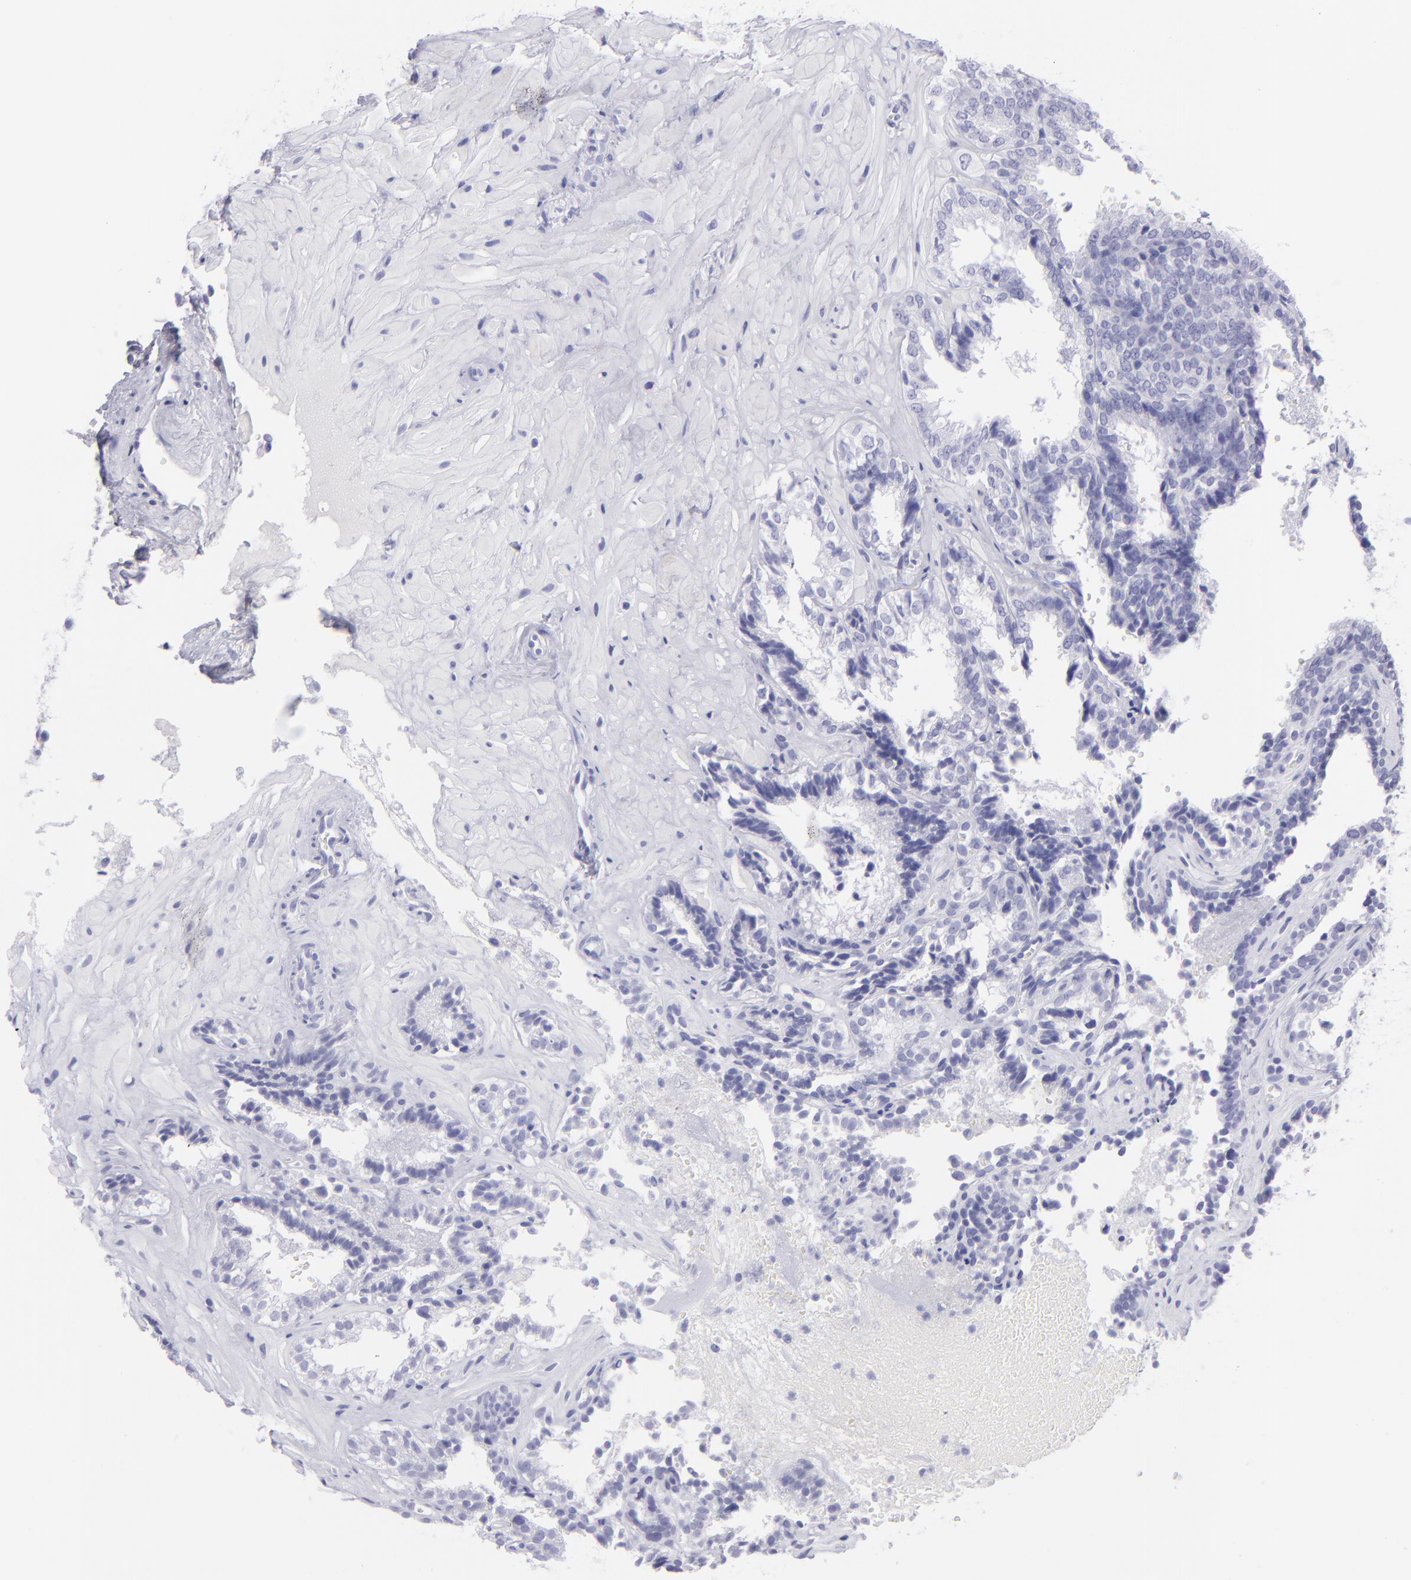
{"staining": {"intensity": "negative", "quantity": "none", "location": "none"}, "tissue": "seminal vesicle", "cell_type": "Glandular cells", "image_type": "normal", "snomed": [{"axis": "morphology", "description": "Normal tissue, NOS"}, {"axis": "topography", "description": "Seminal veicle"}], "caption": "High power microscopy image of an immunohistochemistry micrograph of unremarkable seminal vesicle, revealing no significant staining in glandular cells.", "gene": "SLC1A2", "patient": {"sex": "male", "age": 26}}